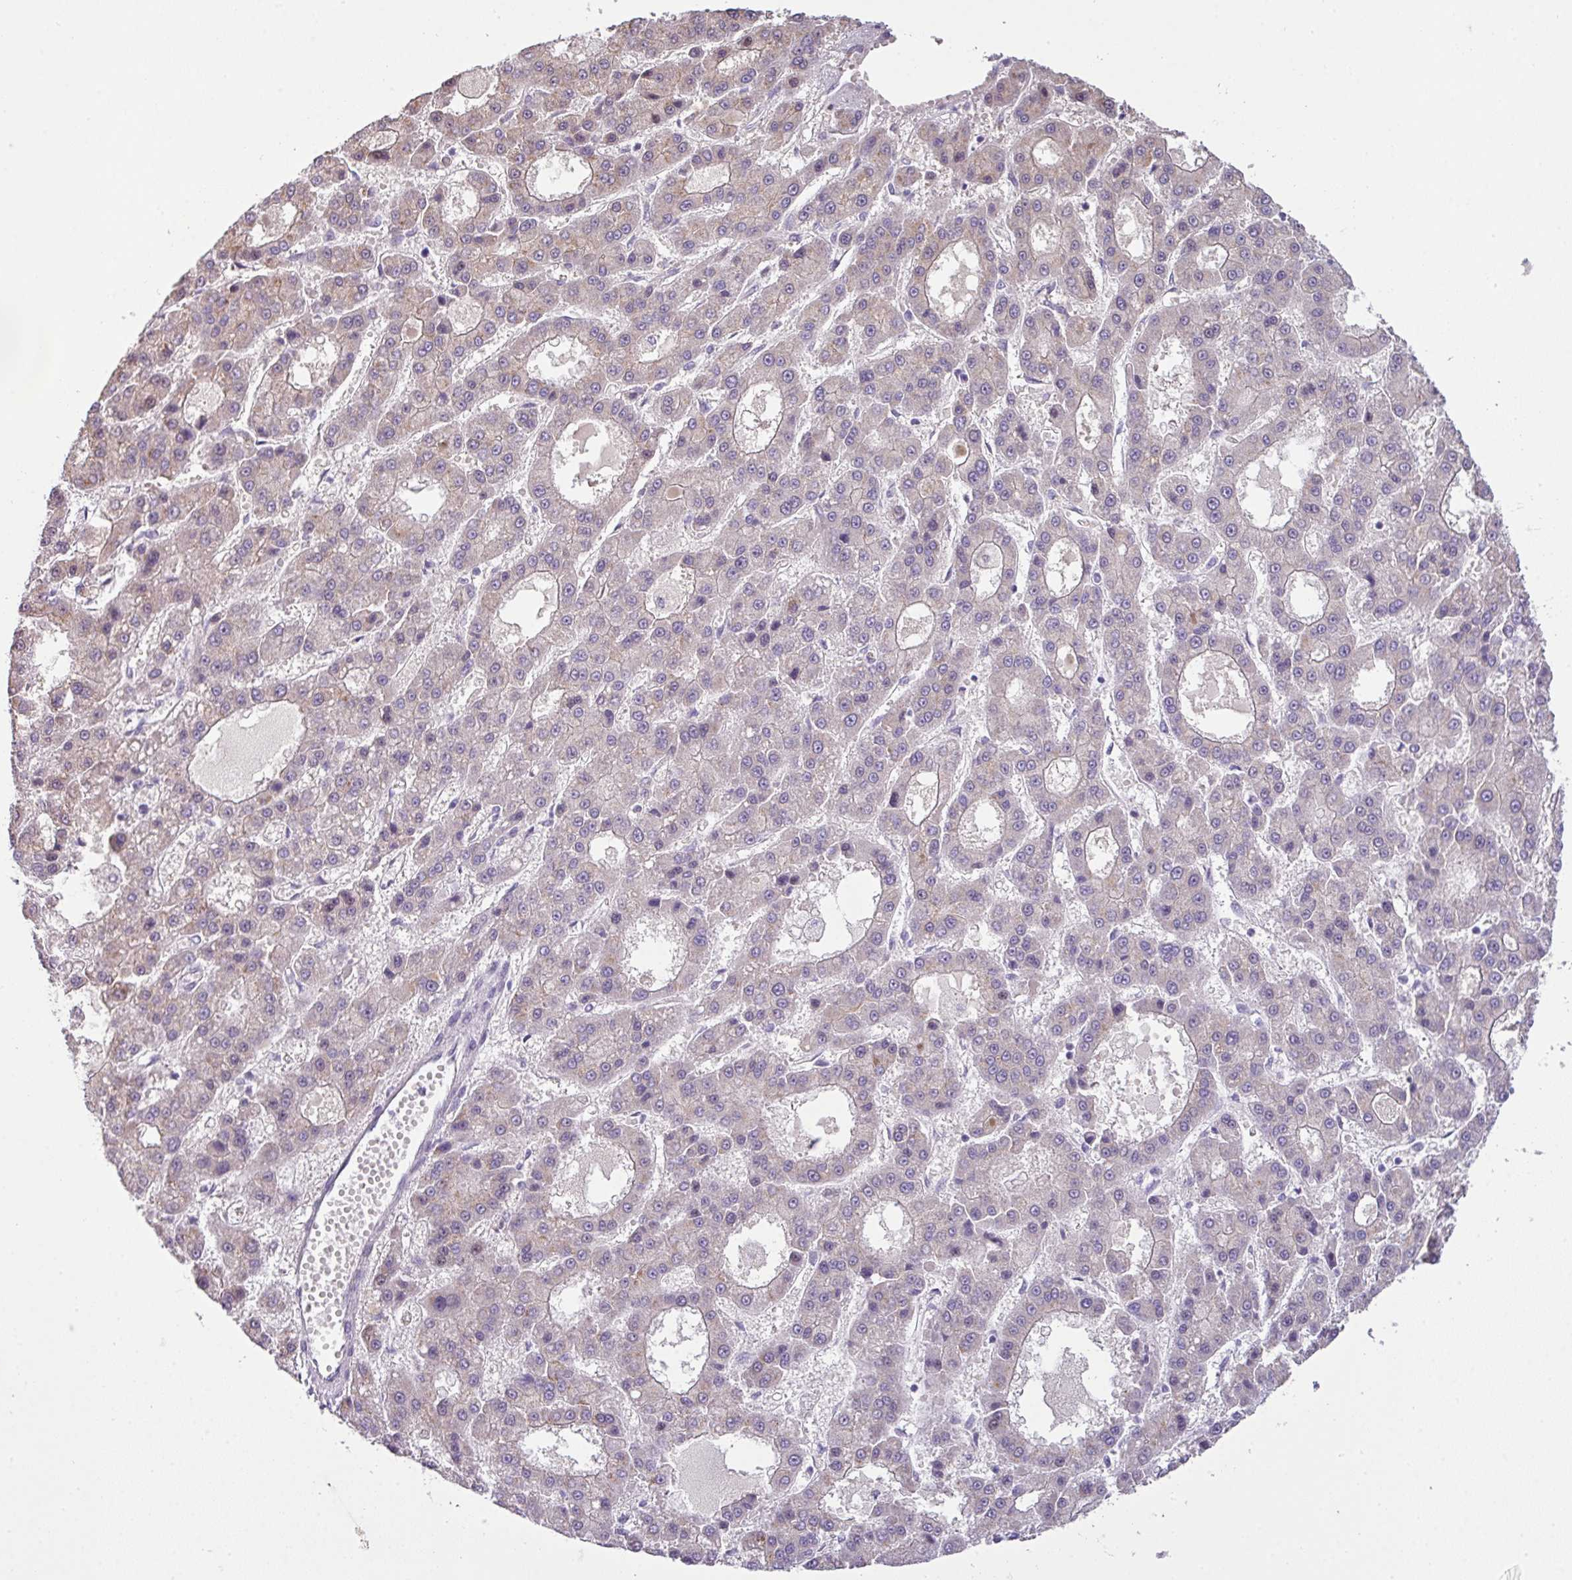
{"staining": {"intensity": "negative", "quantity": "none", "location": "none"}, "tissue": "liver cancer", "cell_type": "Tumor cells", "image_type": "cancer", "snomed": [{"axis": "morphology", "description": "Carcinoma, Hepatocellular, NOS"}, {"axis": "topography", "description": "Liver"}], "caption": "A micrograph of human liver cancer is negative for staining in tumor cells. (Brightfield microscopy of DAB (3,3'-diaminobenzidine) immunohistochemistry at high magnification).", "gene": "PIK3R5", "patient": {"sex": "male", "age": 70}}